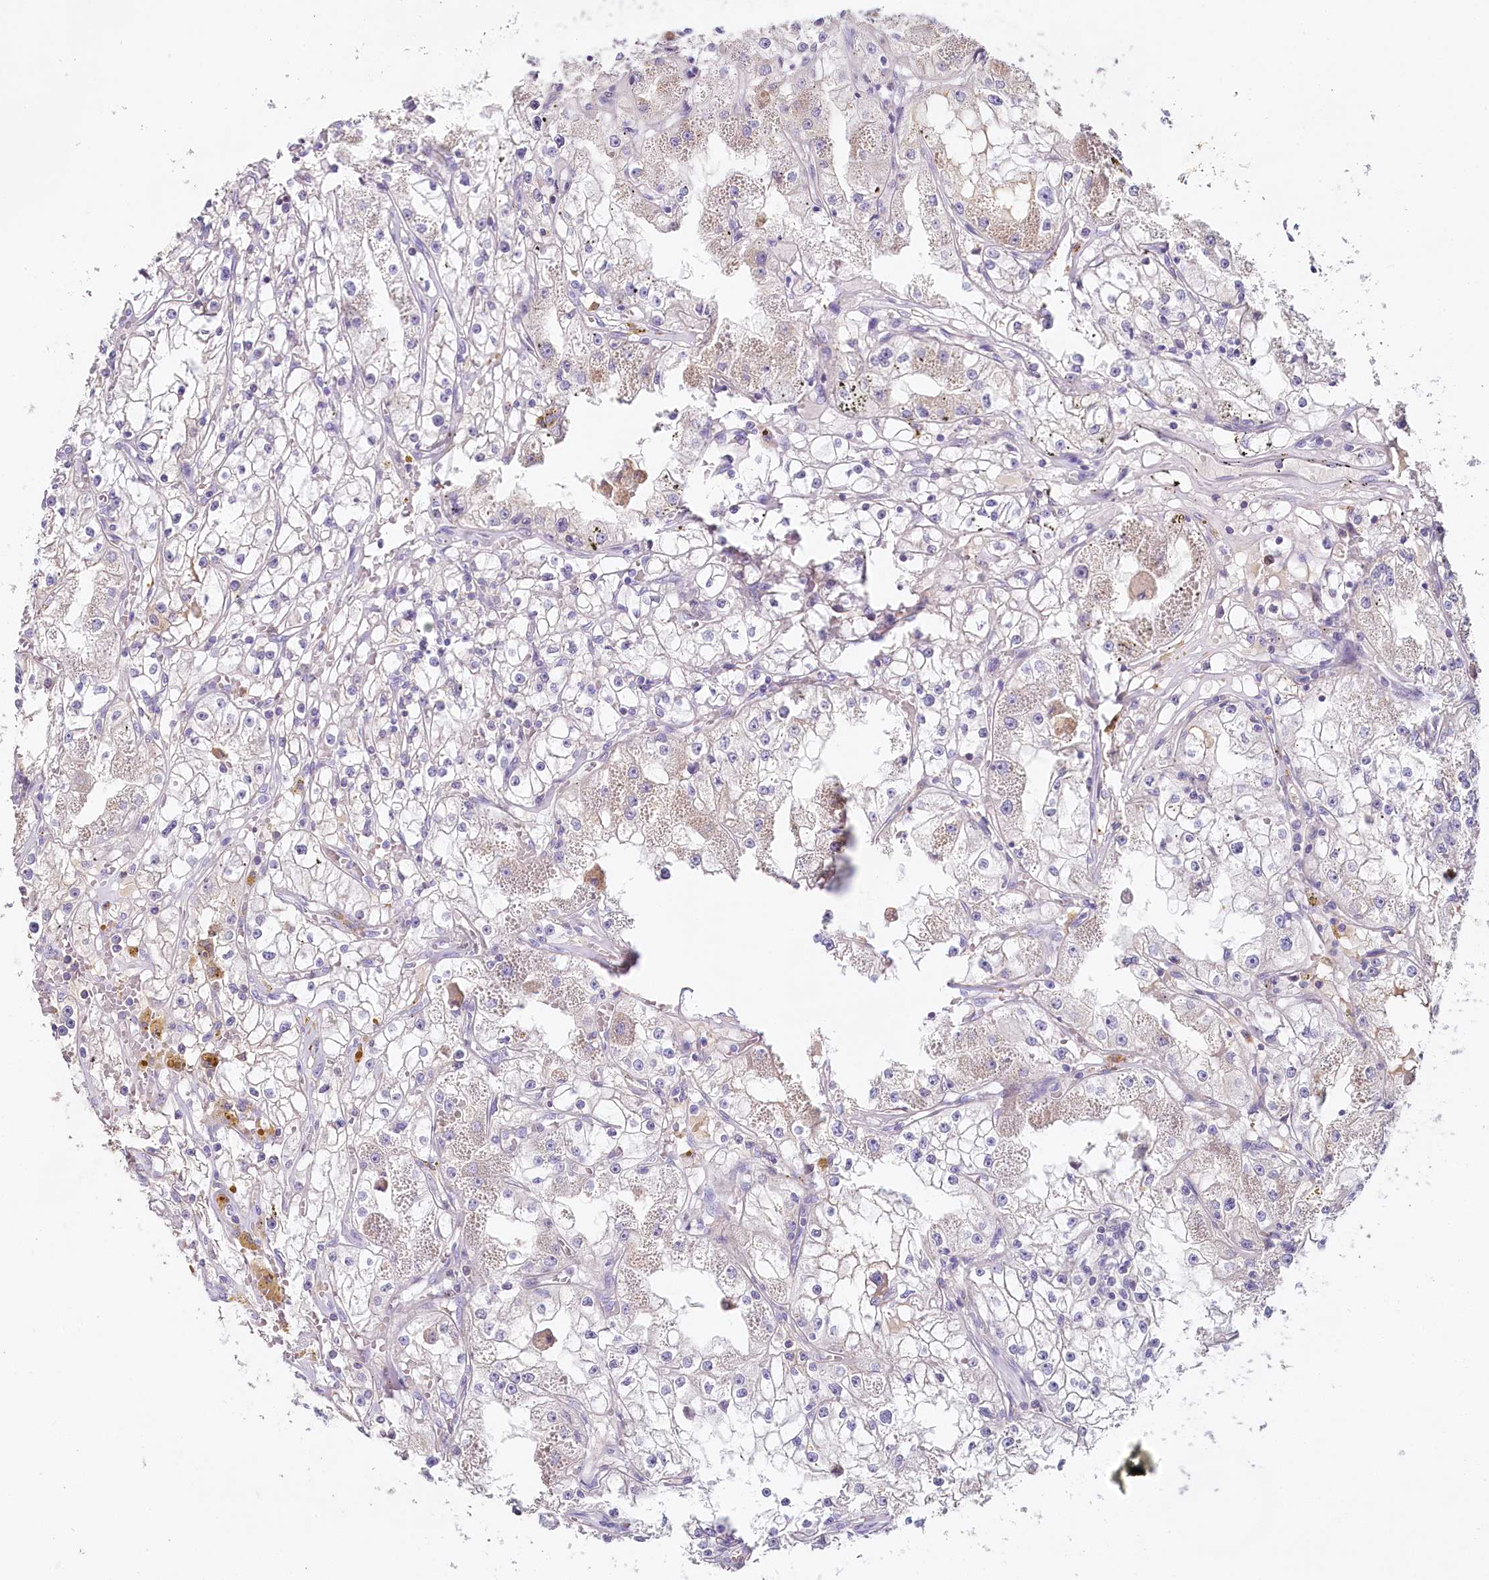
{"staining": {"intensity": "negative", "quantity": "none", "location": "none"}, "tissue": "renal cancer", "cell_type": "Tumor cells", "image_type": "cancer", "snomed": [{"axis": "morphology", "description": "Adenocarcinoma, NOS"}, {"axis": "topography", "description": "Kidney"}], "caption": "An IHC image of adenocarcinoma (renal) is shown. There is no staining in tumor cells of adenocarcinoma (renal).", "gene": "HPD", "patient": {"sex": "male", "age": 56}}